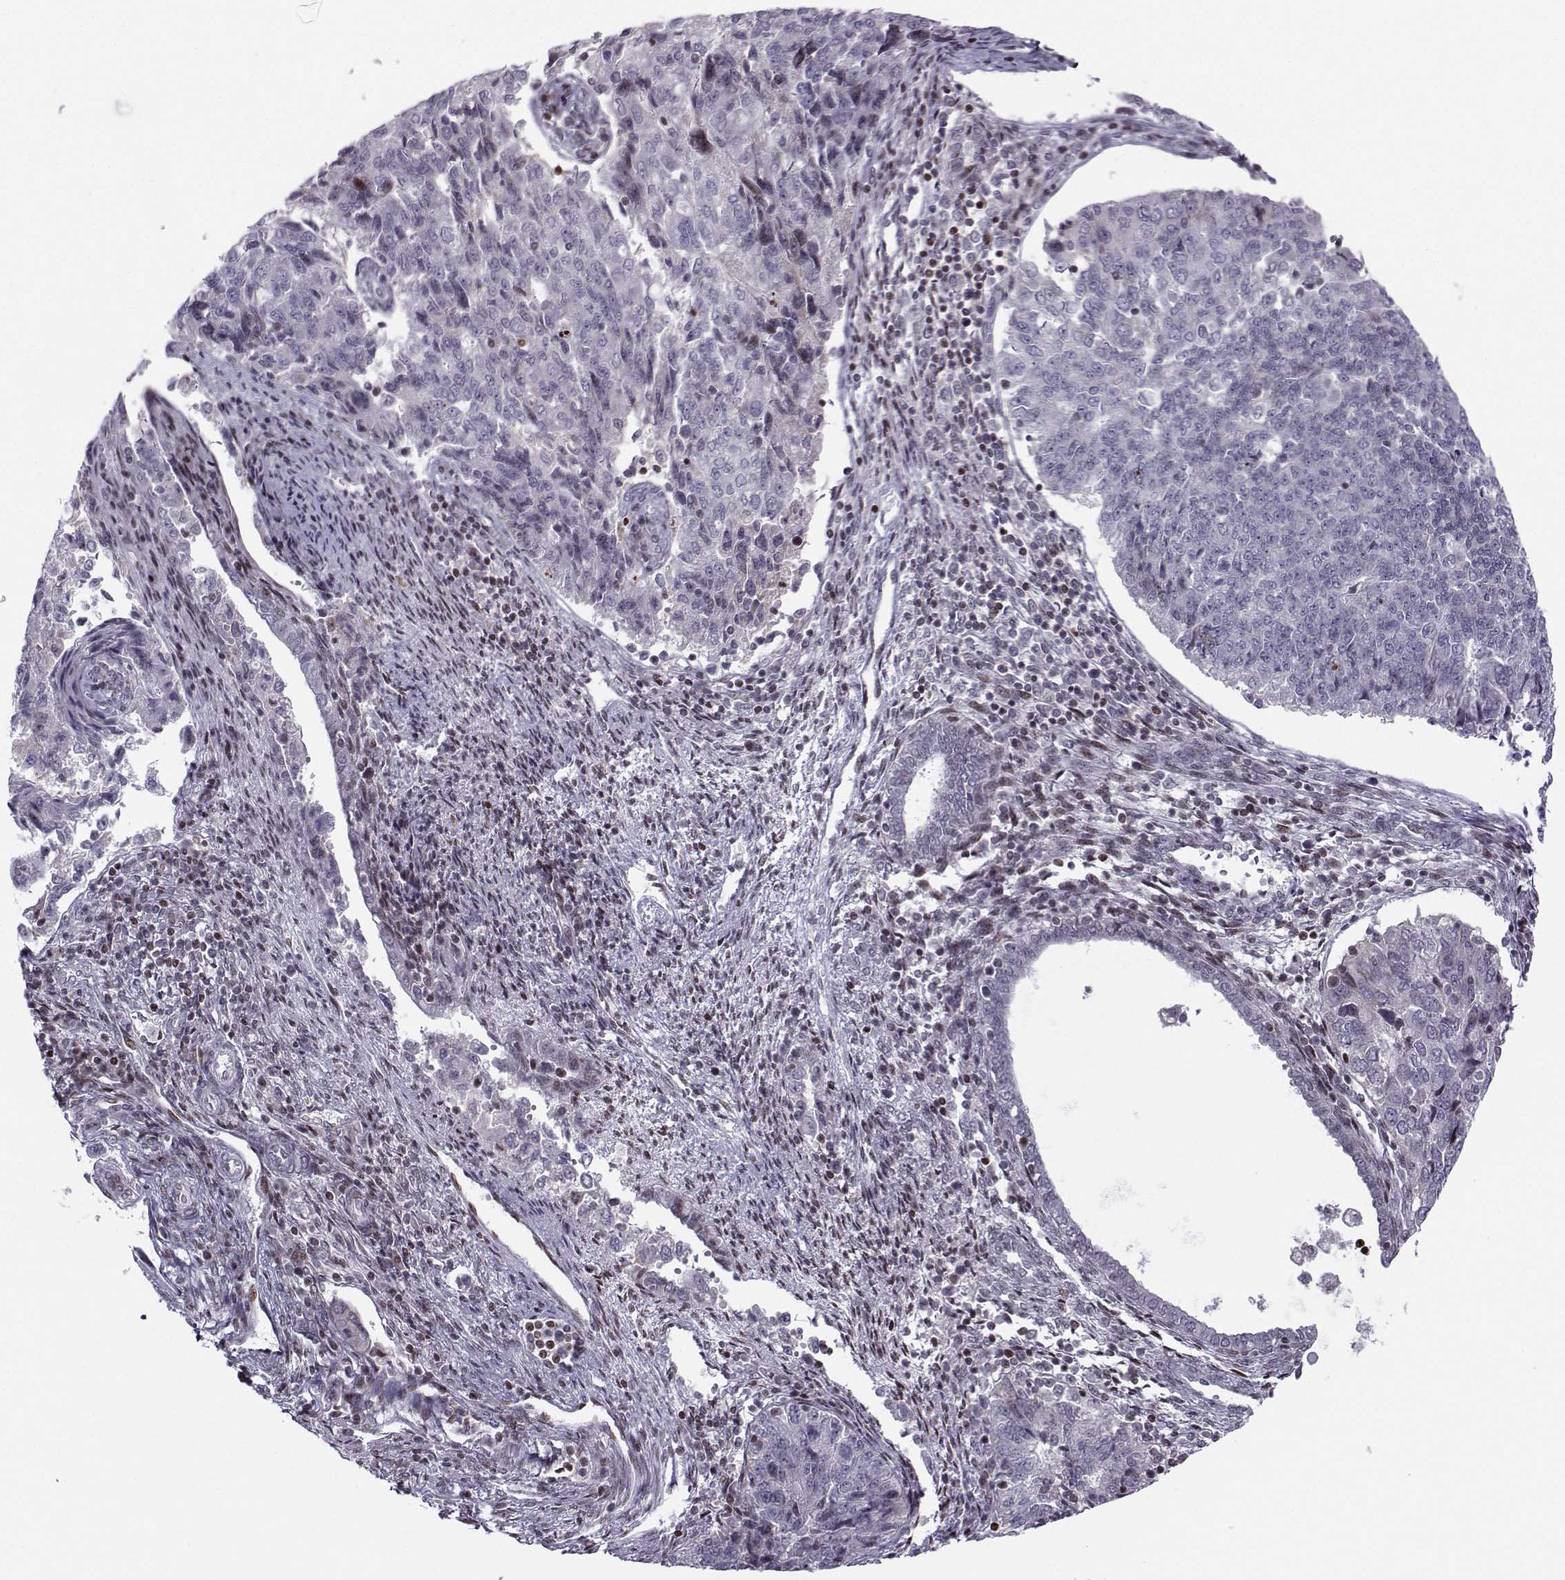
{"staining": {"intensity": "negative", "quantity": "none", "location": "none"}, "tissue": "endometrial cancer", "cell_type": "Tumor cells", "image_type": "cancer", "snomed": [{"axis": "morphology", "description": "Adenocarcinoma, NOS"}, {"axis": "topography", "description": "Endometrium"}], "caption": "The image demonstrates no significant staining in tumor cells of endometrial cancer.", "gene": "ZNF19", "patient": {"sex": "female", "age": 43}}